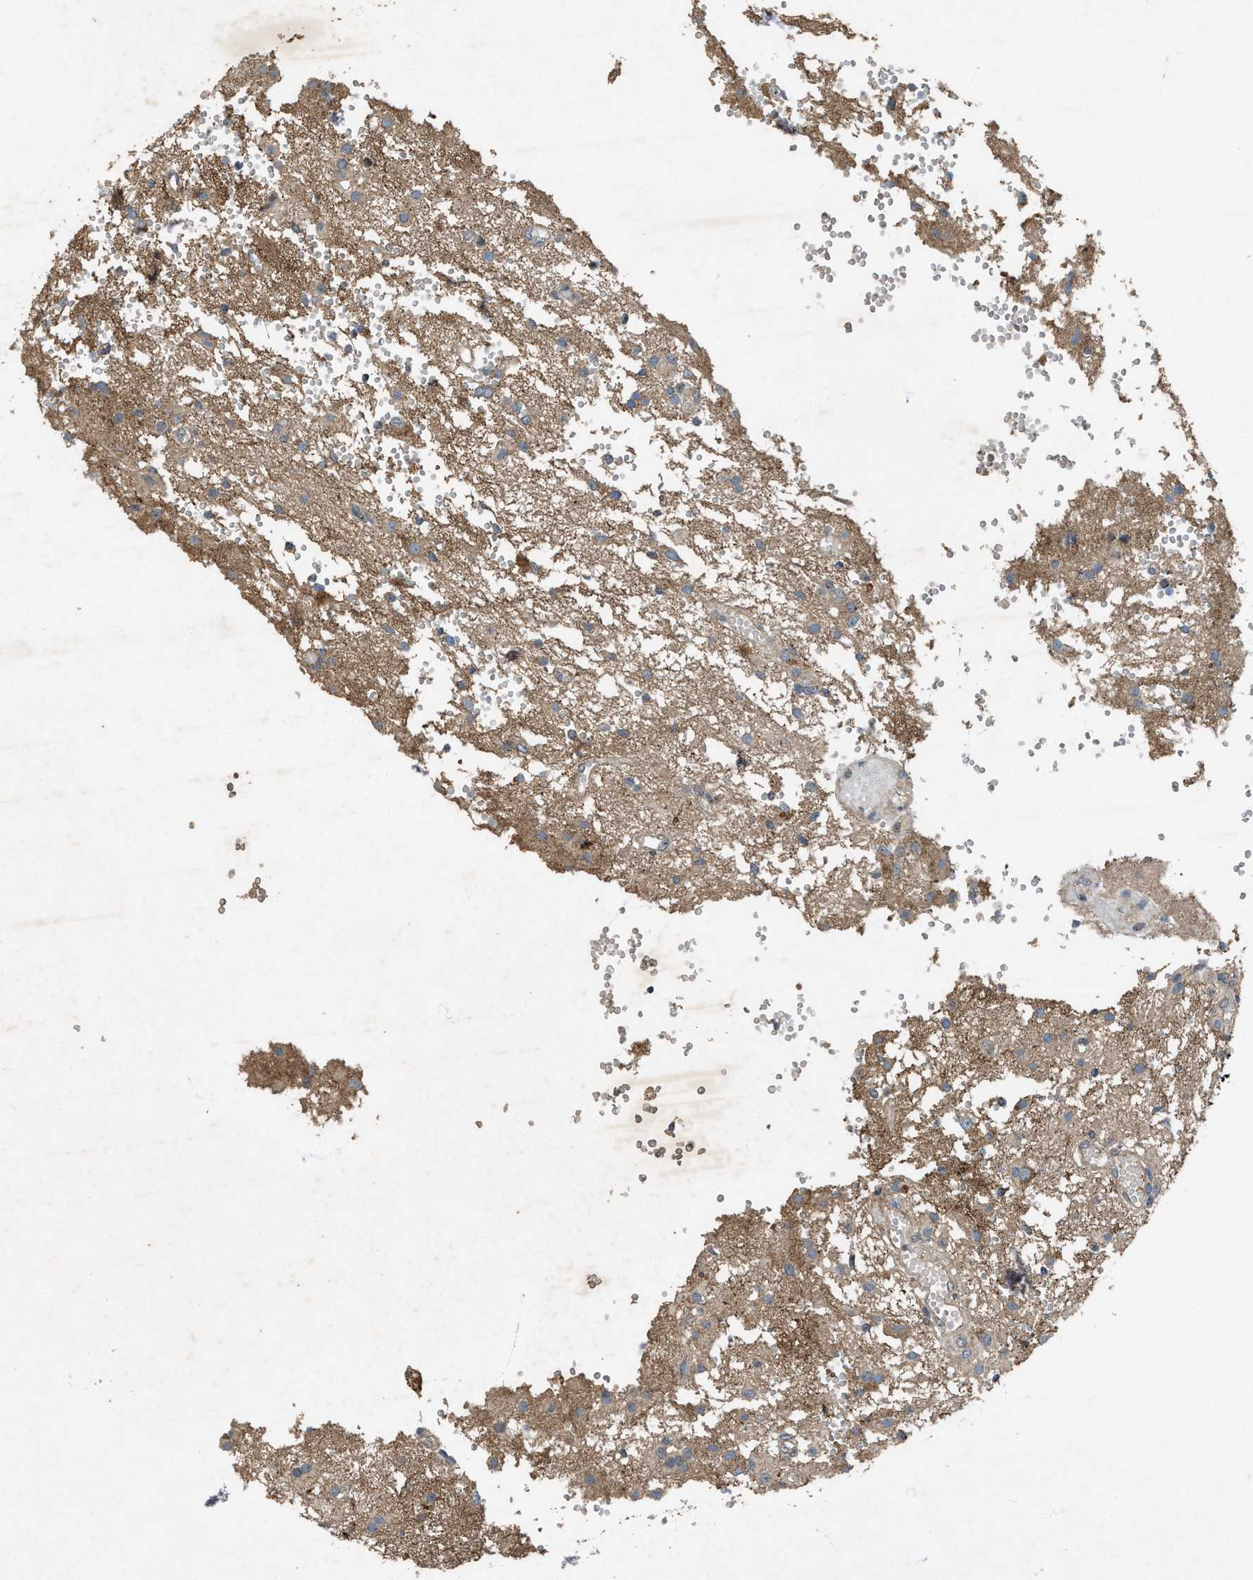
{"staining": {"intensity": "weak", "quantity": "<25%", "location": "cytoplasmic/membranous"}, "tissue": "glioma", "cell_type": "Tumor cells", "image_type": "cancer", "snomed": [{"axis": "morphology", "description": "Glioma, malignant, High grade"}, {"axis": "topography", "description": "Brain"}], "caption": "The photomicrograph reveals no staining of tumor cells in glioma. (Brightfield microscopy of DAB immunohistochemistry at high magnification).", "gene": "PDP2", "patient": {"sex": "female", "age": 59}}